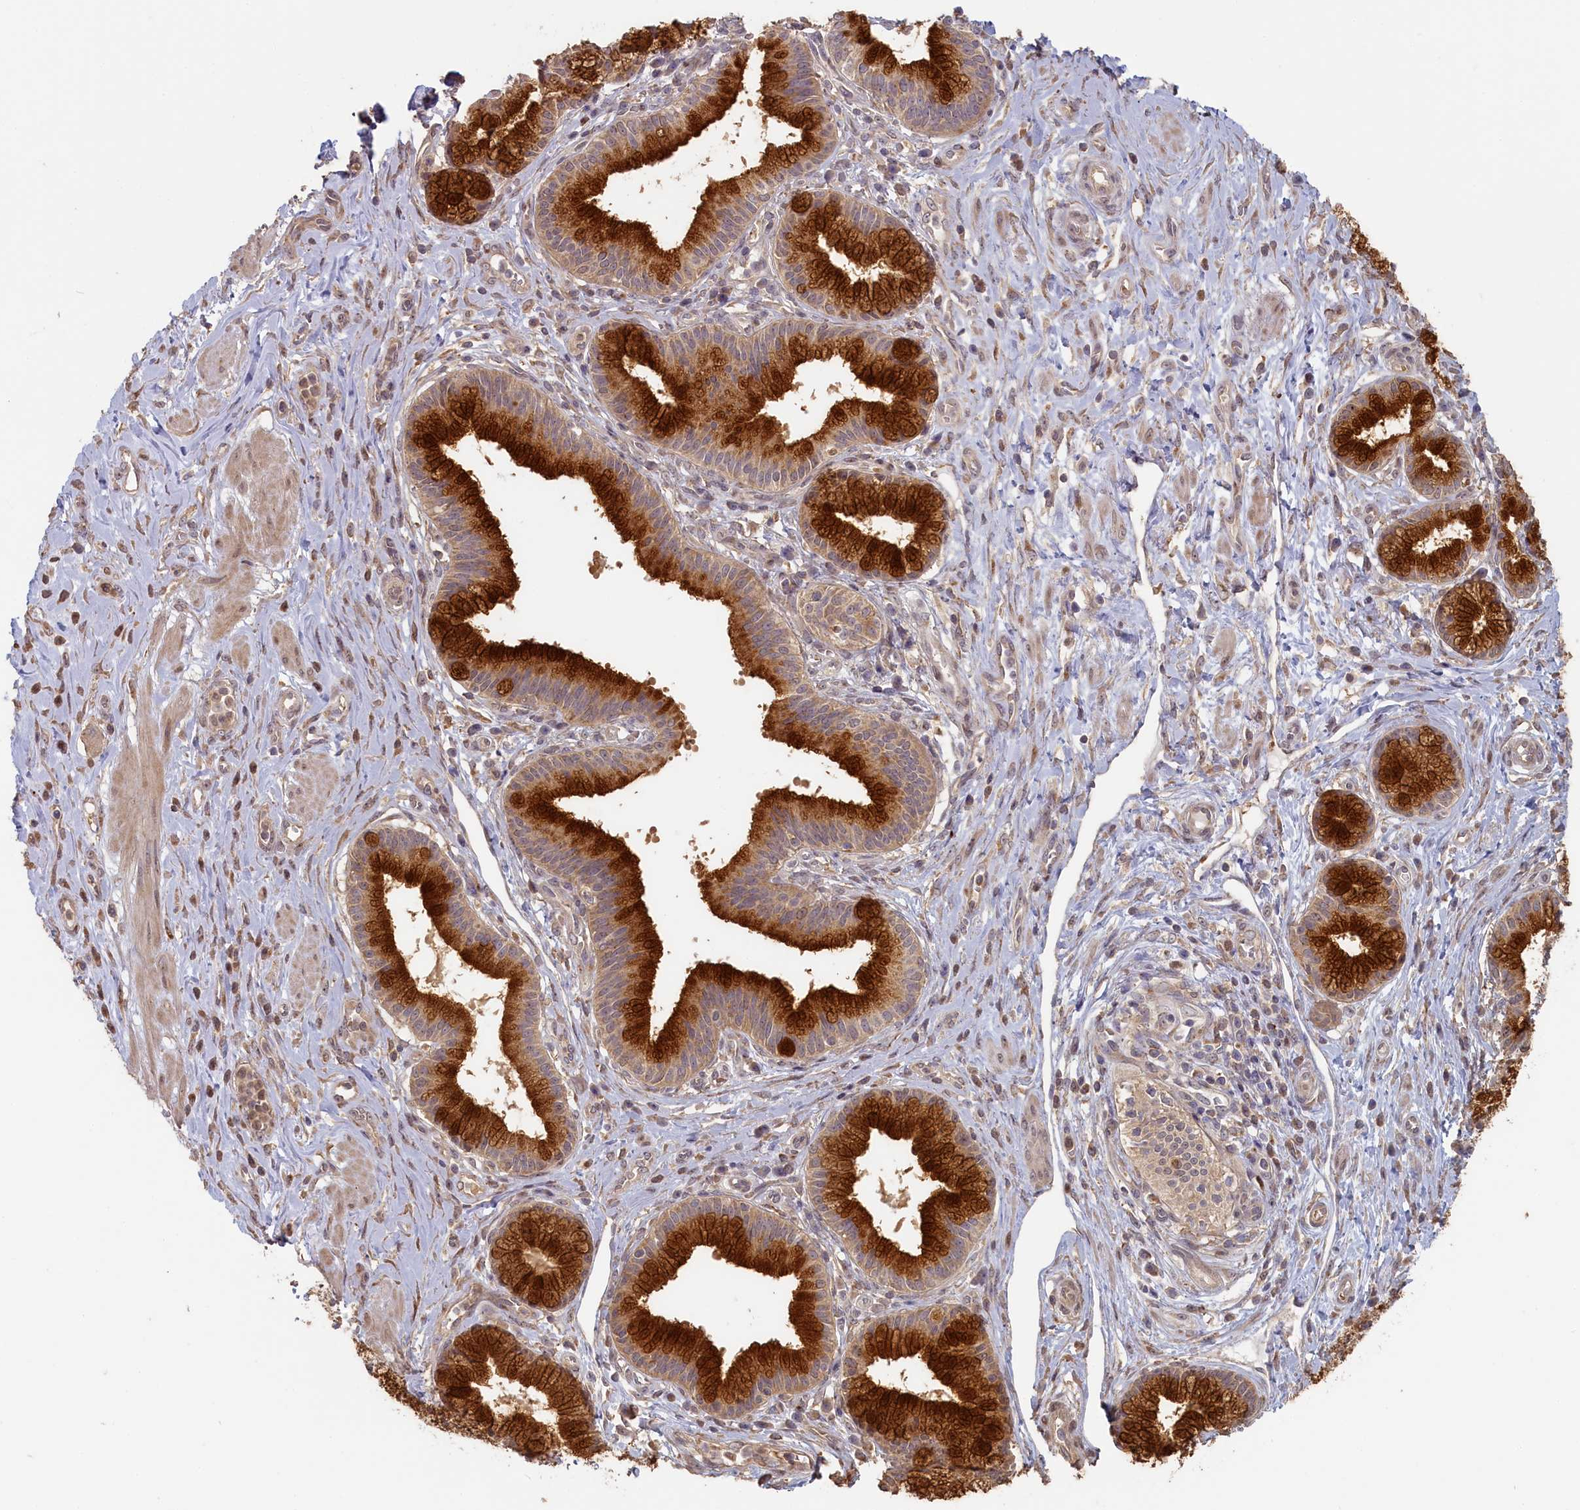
{"staining": {"intensity": "strong", "quantity": ">75%", "location": "cytoplasmic/membranous"}, "tissue": "pancreatic cancer", "cell_type": "Tumor cells", "image_type": "cancer", "snomed": [{"axis": "morphology", "description": "Adenocarcinoma, NOS"}, {"axis": "topography", "description": "Pancreas"}], "caption": "Immunohistochemistry (IHC) histopathology image of adenocarcinoma (pancreatic) stained for a protein (brown), which displays high levels of strong cytoplasmic/membranous staining in approximately >75% of tumor cells.", "gene": "STX16", "patient": {"sex": "male", "age": 72}}